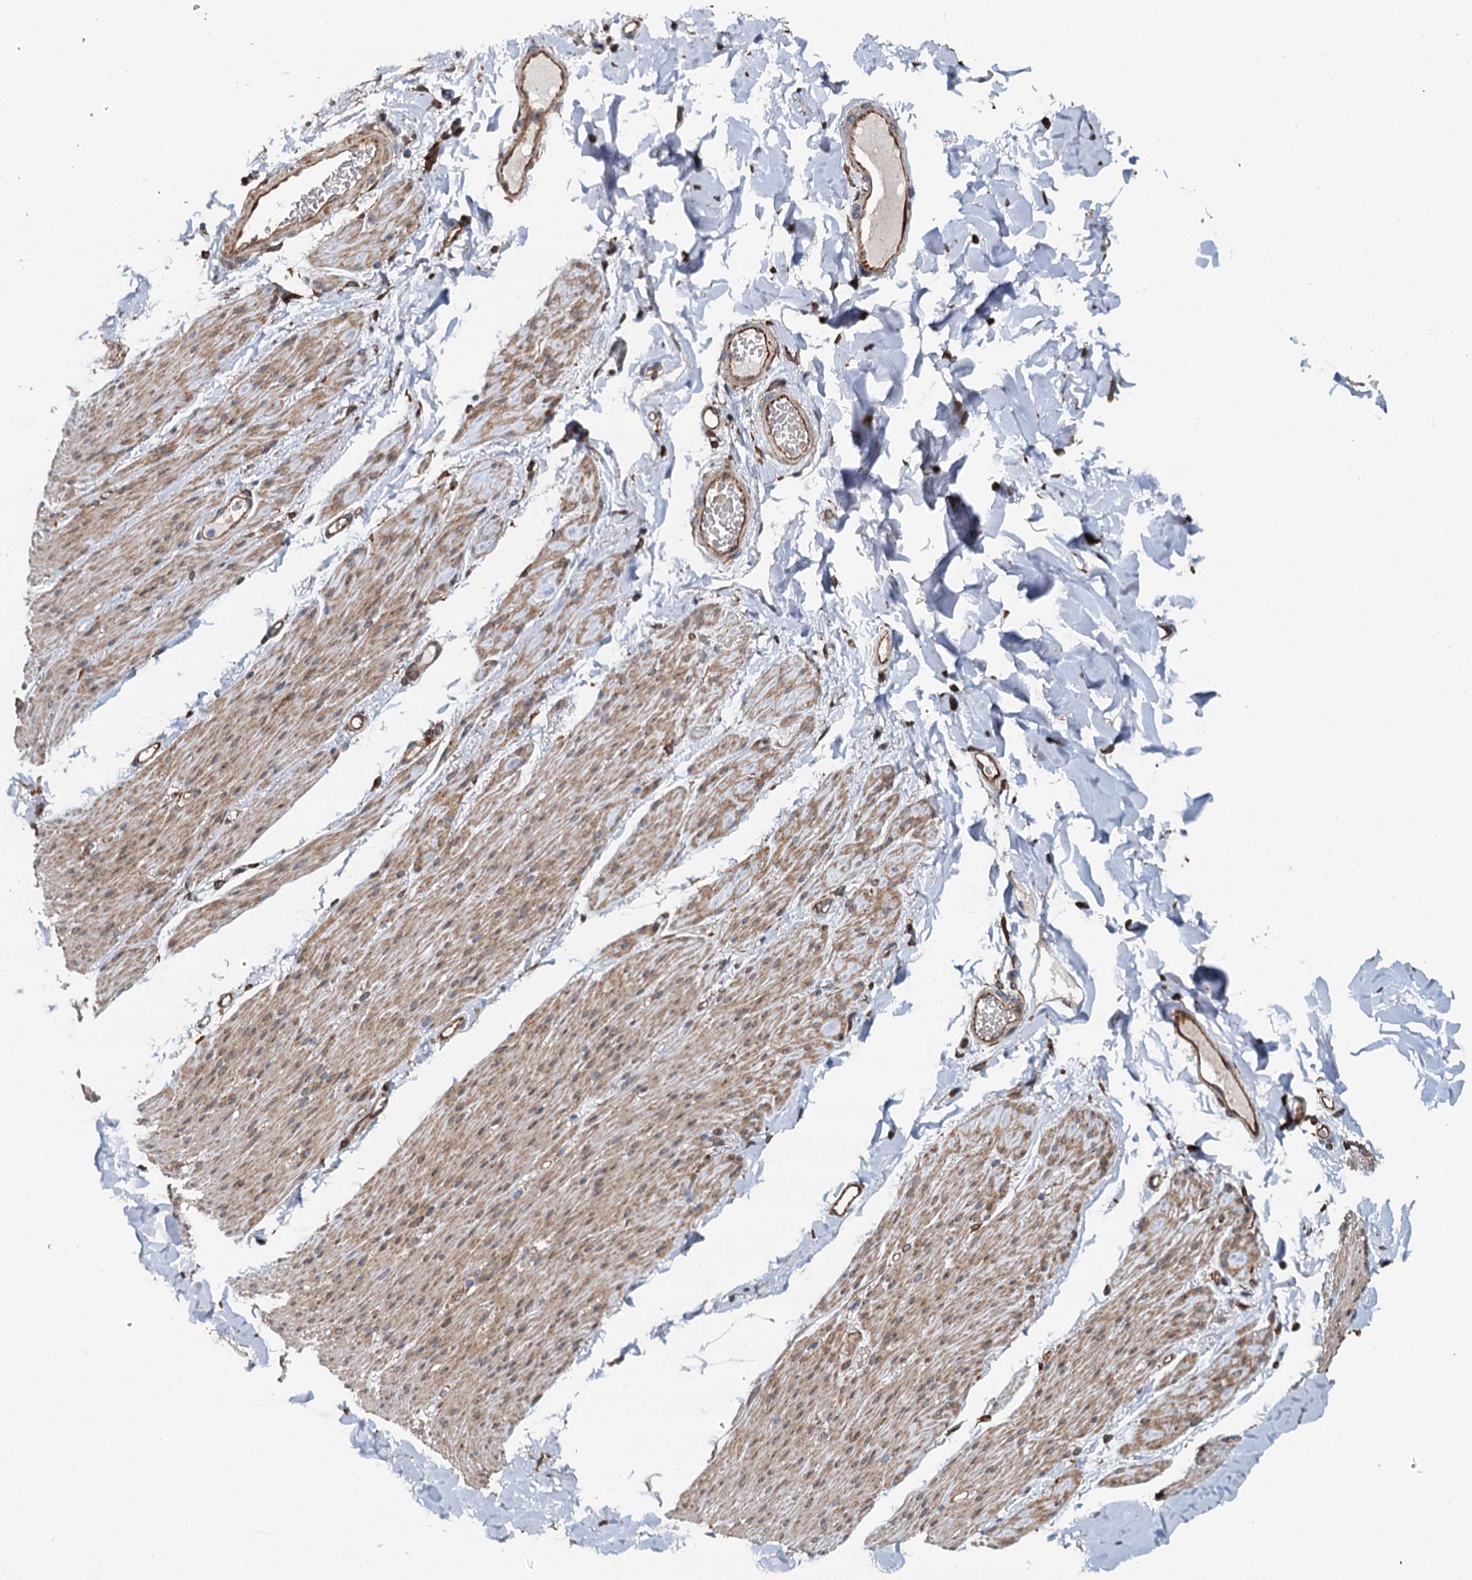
{"staining": {"intensity": "moderate", "quantity": ">75%", "location": "cytoplasmic/membranous"}, "tissue": "smooth muscle", "cell_type": "Smooth muscle cells", "image_type": "normal", "snomed": [{"axis": "morphology", "description": "Normal tissue, NOS"}, {"axis": "topography", "description": "Colon"}, {"axis": "topography", "description": "Peripheral nerve tissue"}], "caption": "Unremarkable smooth muscle was stained to show a protein in brown. There is medium levels of moderate cytoplasmic/membranous staining in about >75% of smooth muscle cells.", "gene": "LRRK2", "patient": {"sex": "female", "age": 61}}